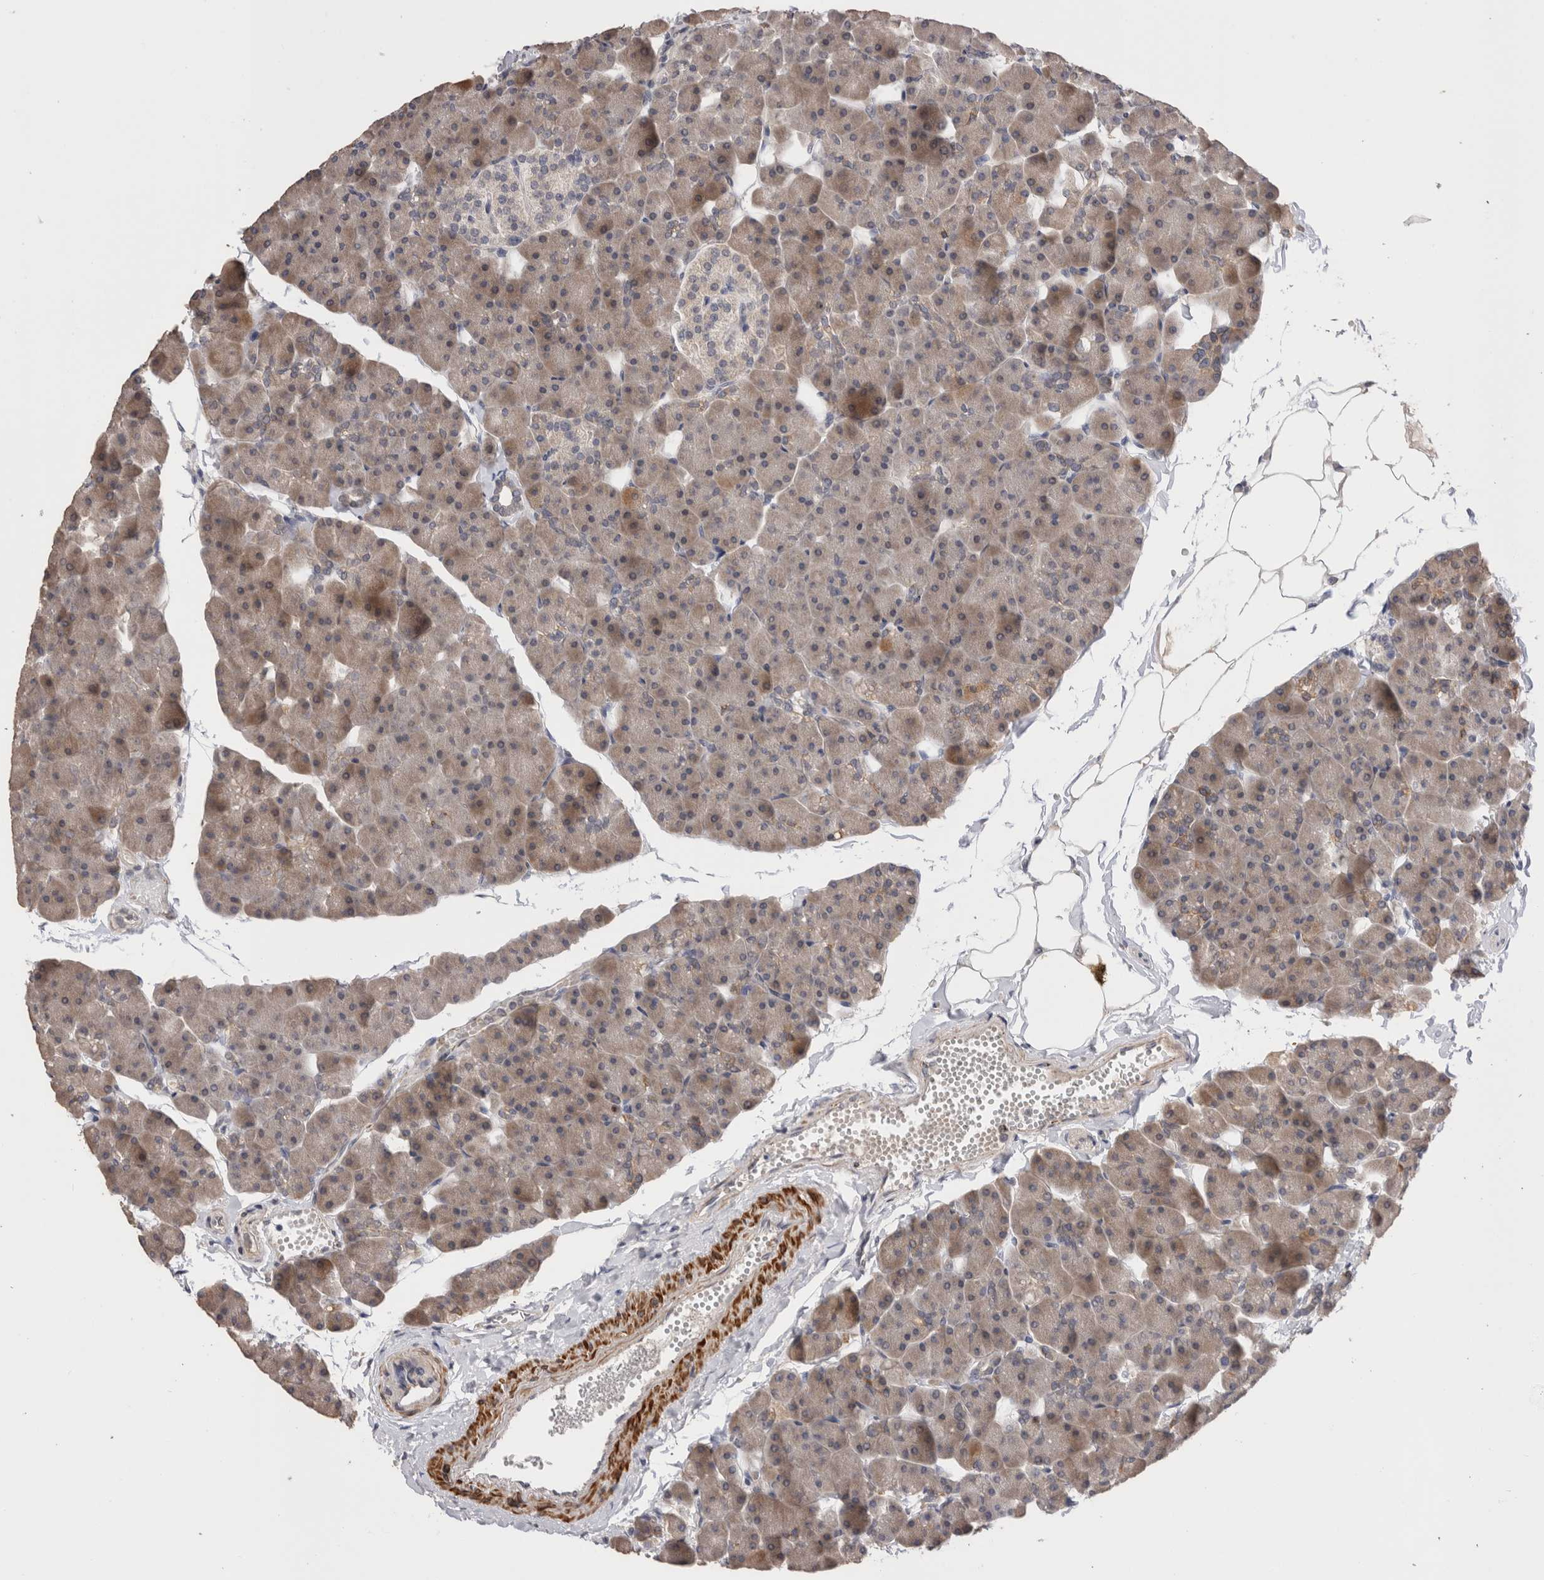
{"staining": {"intensity": "moderate", "quantity": ">75%", "location": "cytoplasmic/membranous"}, "tissue": "pancreas", "cell_type": "Exocrine glandular cells", "image_type": "normal", "snomed": [{"axis": "morphology", "description": "Normal tissue, NOS"}, {"axis": "topography", "description": "Pancreas"}], "caption": "Immunohistochemistry (DAB (3,3'-diaminobenzidine)) staining of benign pancreas exhibits moderate cytoplasmic/membranous protein expression in about >75% of exocrine glandular cells. The staining was performed using DAB (3,3'-diaminobenzidine), with brown indicating positive protein expression. Nuclei are stained blue with hematoxylin.", "gene": "CRYBG1", "patient": {"sex": "male", "age": 35}}